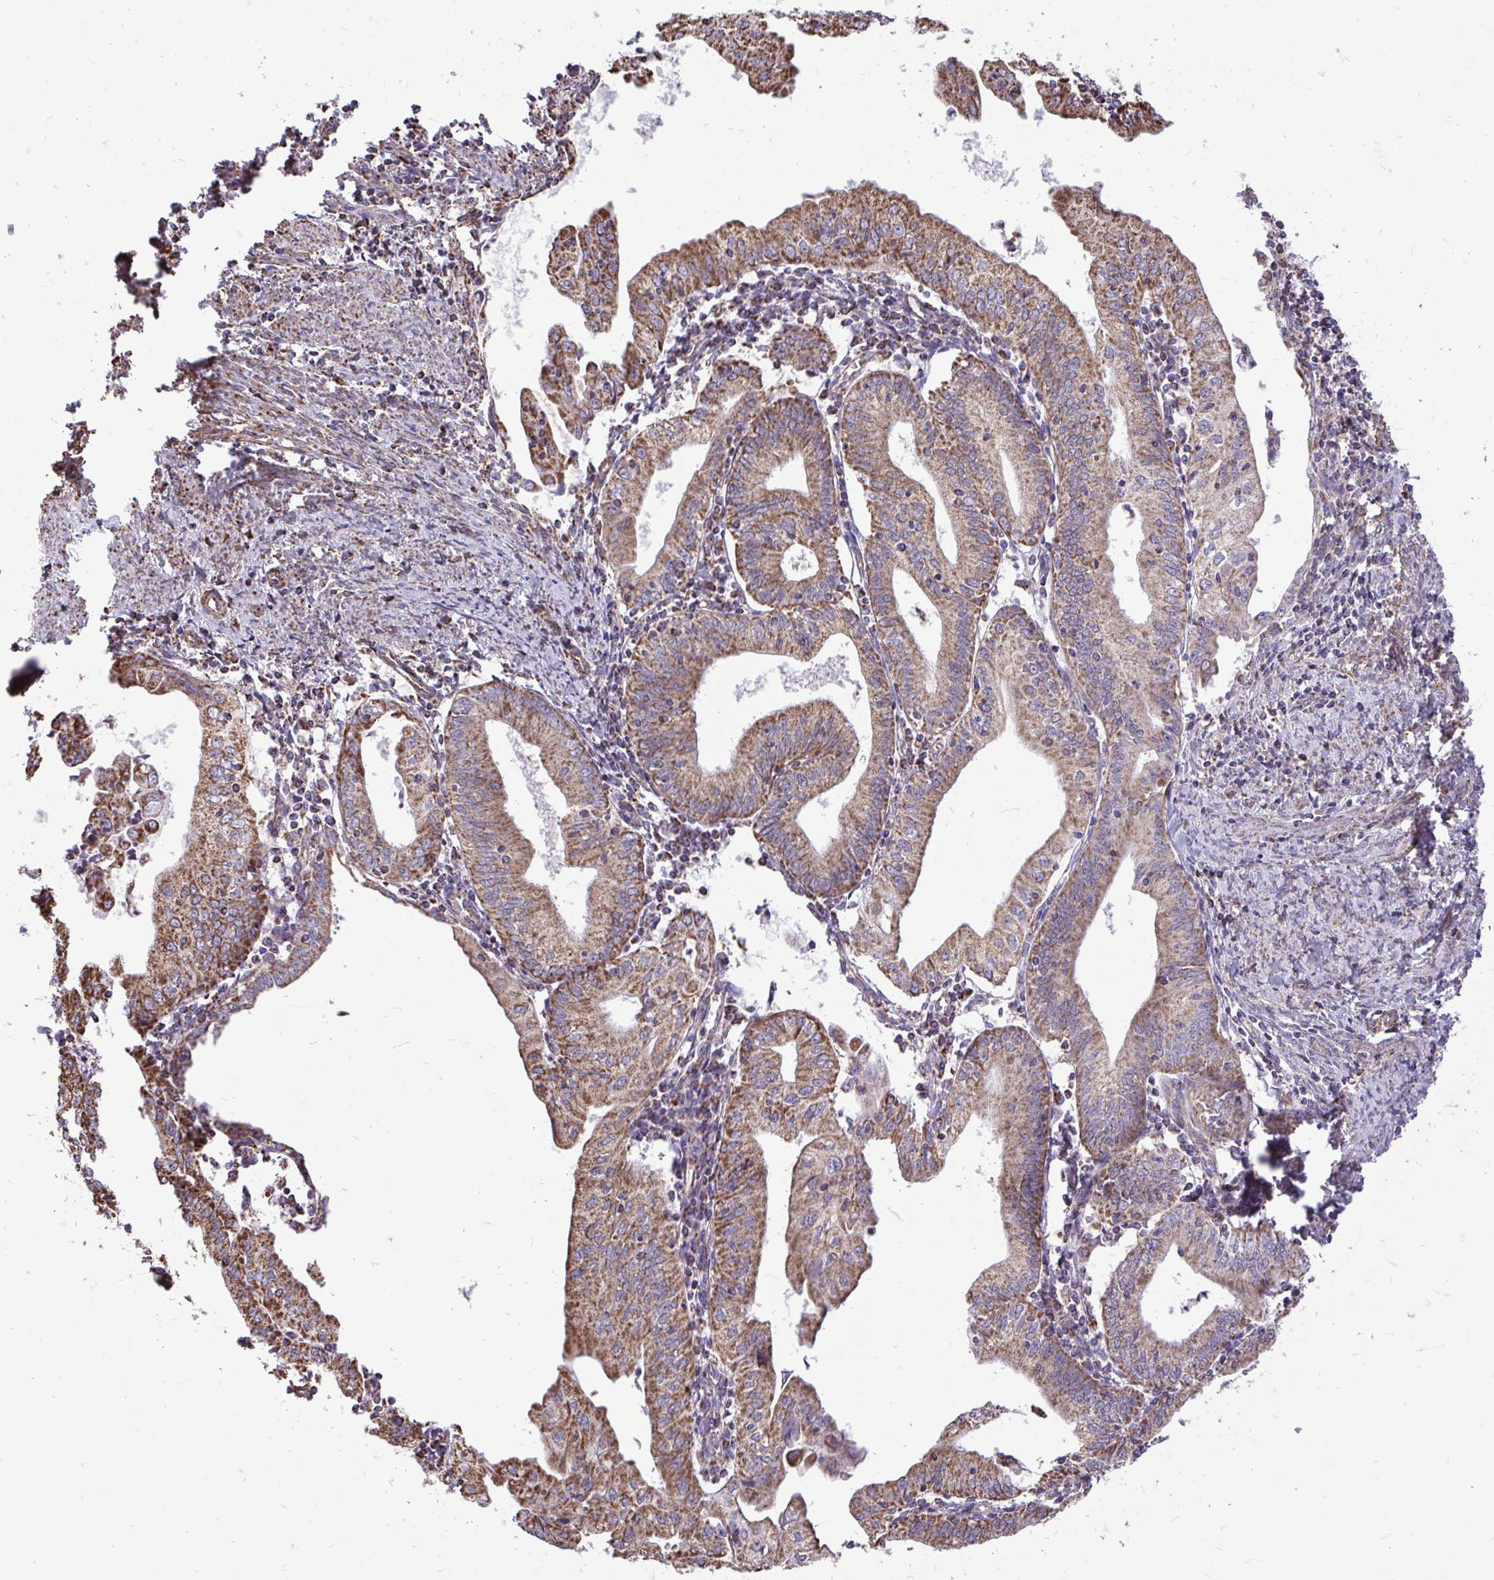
{"staining": {"intensity": "moderate", "quantity": ">75%", "location": "cytoplasmic/membranous"}, "tissue": "endometrial cancer", "cell_type": "Tumor cells", "image_type": "cancer", "snomed": [{"axis": "morphology", "description": "Adenocarcinoma, NOS"}, {"axis": "topography", "description": "Endometrium"}], "caption": "Human endometrial cancer (adenocarcinoma) stained for a protein (brown) reveals moderate cytoplasmic/membranous positive staining in about >75% of tumor cells.", "gene": "UBE2C", "patient": {"sex": "female", "age": 60}}